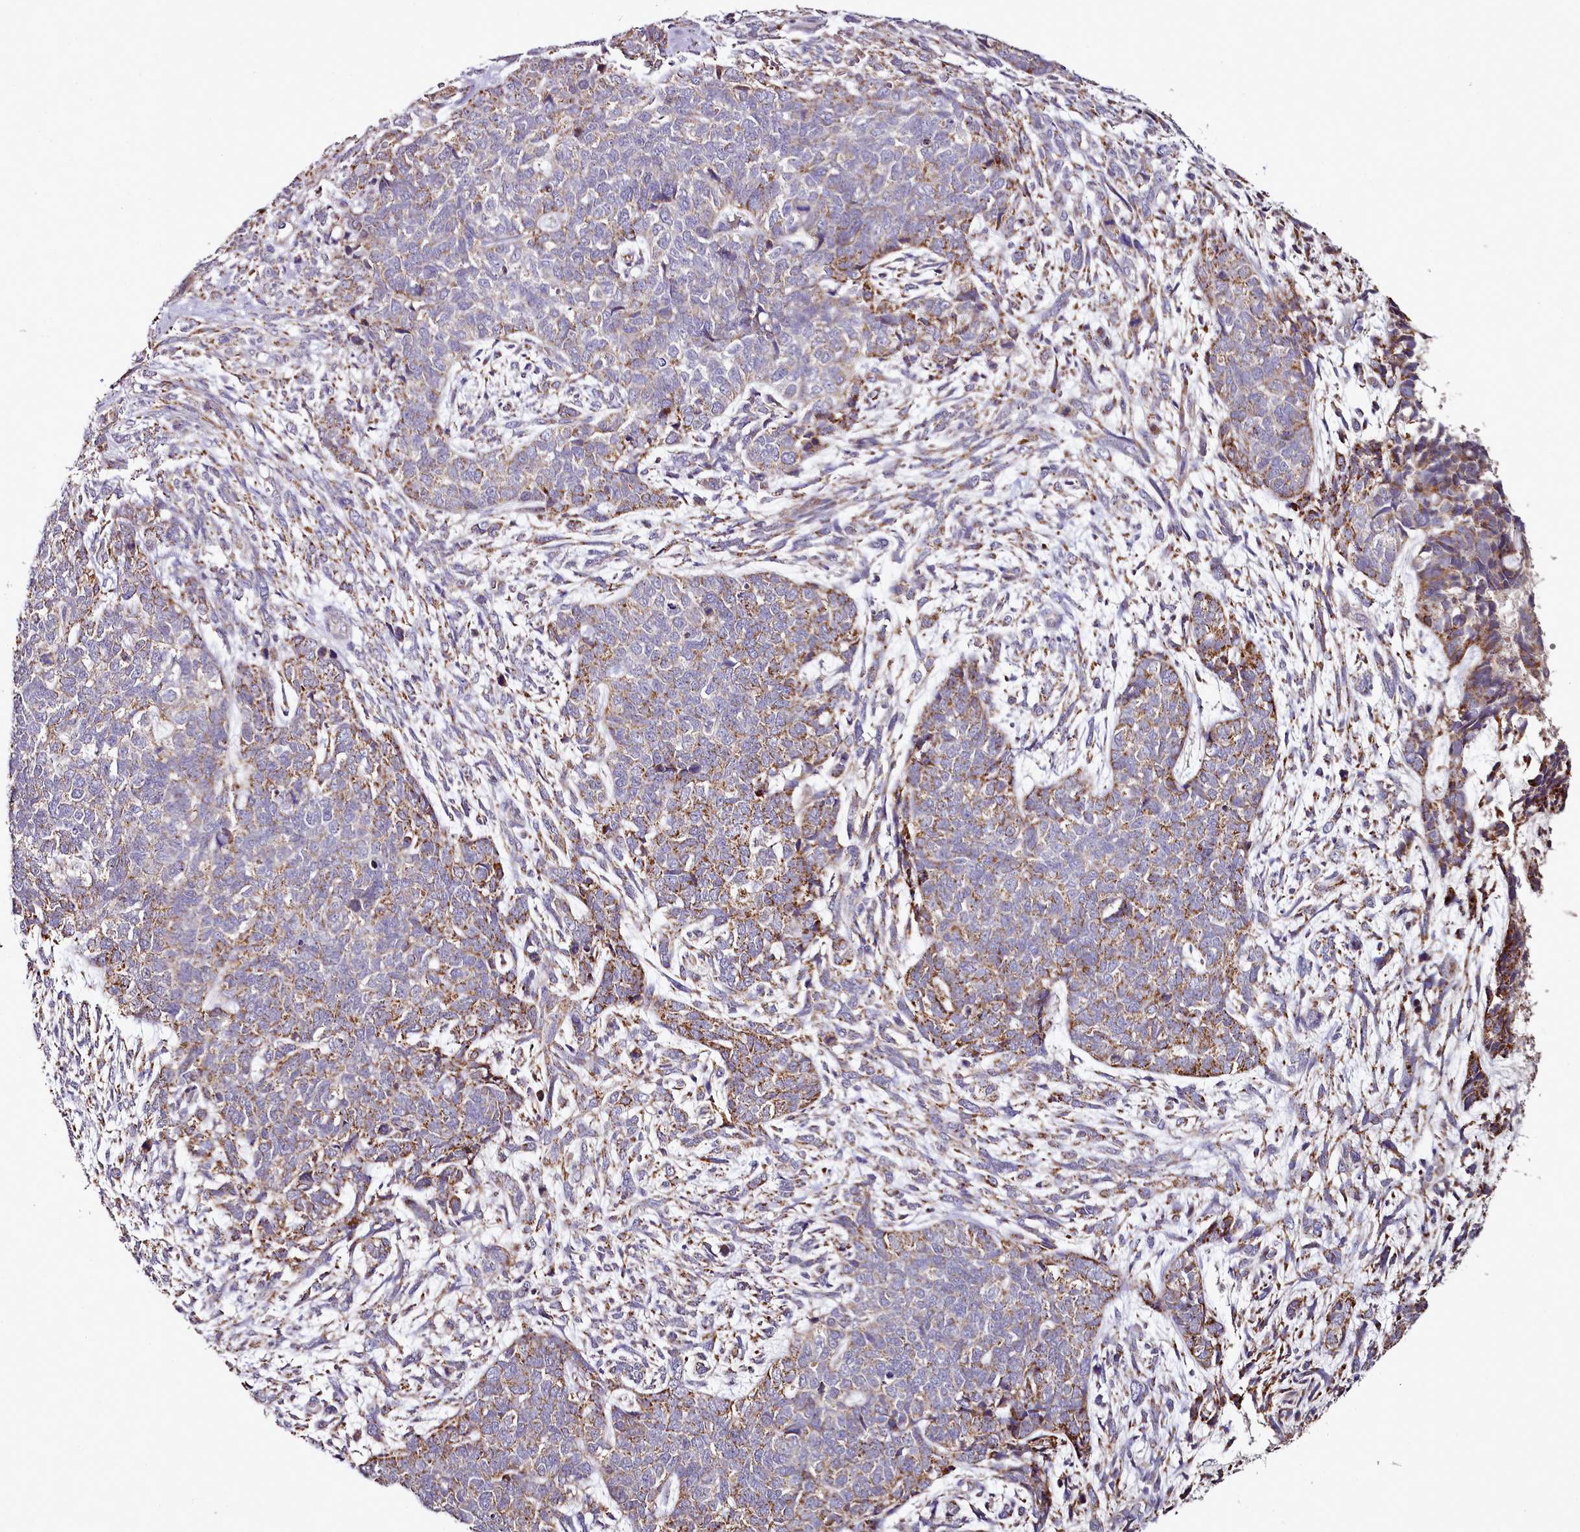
{"staining": {"intensity": "moderate", "quantity": "25%-75%", "location": "cytoplasmic/membranous"}, "tissue": "cervical cancer", "cell_type": "Tumor cells", "image_type": "cancer", "snomed": [{"axis": "morphology", "description": "Squamous cell carcinoma, NOS"}, {"axis": "topography", "description": "Cervix"}], "caption": "Immunohistochemistry histopathology image of neoplastic tissue: human cervical cancer stained using immunohistochemistry (IHC) shows medium levels of moderate protein expression localized specifically in the cytoplasmic/membranous of tumor cells, appearing as a cytoplasmic/membranous brown color.", "gene": "ACSS1", "patient": {"sex": "female", "age": 63}}